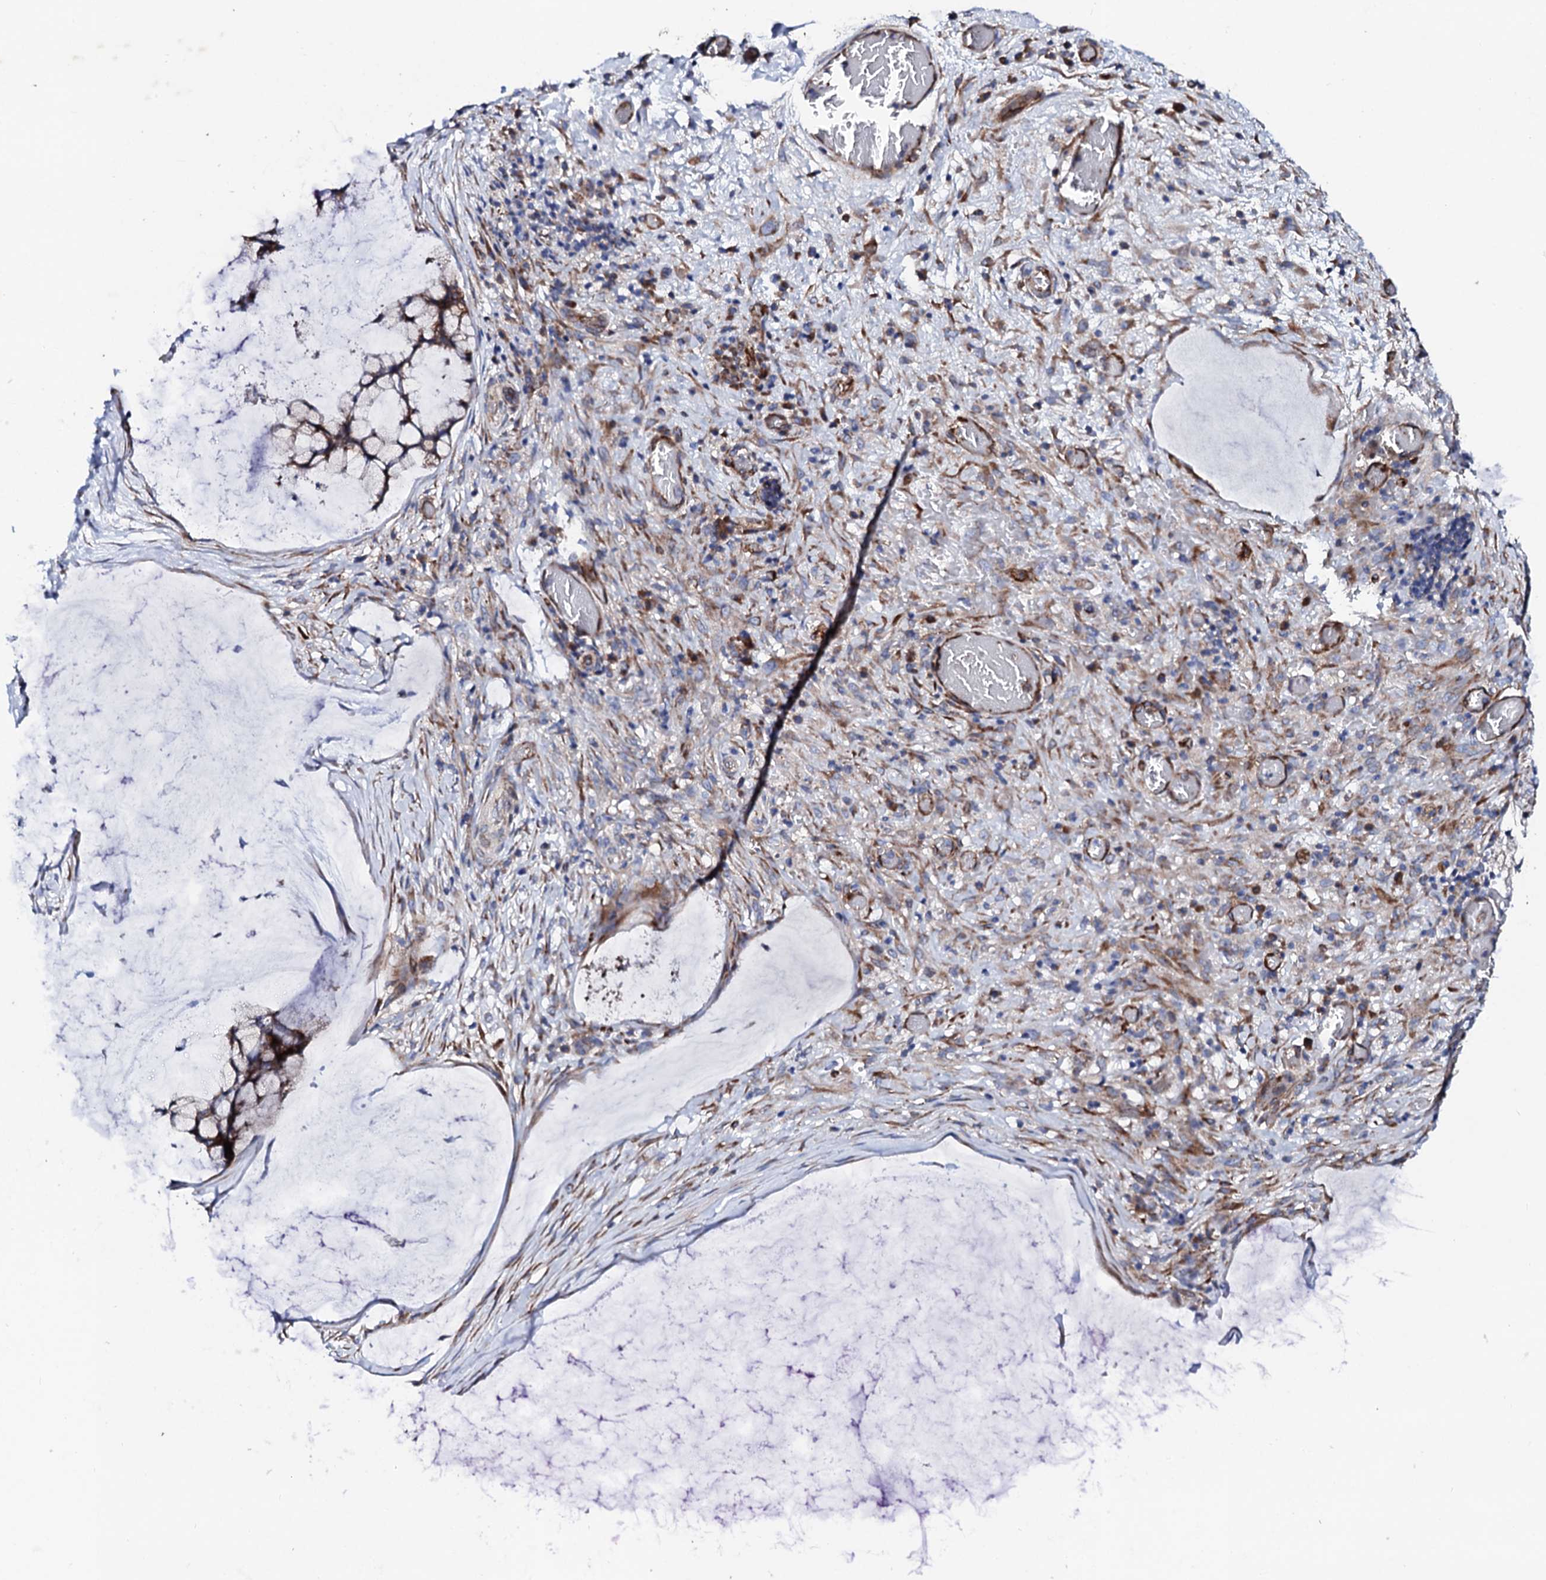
{"staining": {"intensity": "moderate", "quantity": ">75%", "location": "cytoplasmic/membranous"}, "tissue": "ovarian cancer", "cell_type": "Tumor cells", "image_type": "cancer", "snomed": [{"axis": "morphology", "description": "Cystadenocarcinoma, mucinous, NOS"}, {"axis": "topography", "description": "Ovary"}], "caption": "Ovarian cancer stained for a protein (brown) exhibits moderate cytoplasmic/membranous positive staining in approximately >75% of tumor cells.", "gene": "DBX1", "patient": {"sex": "female", "age": 42}}